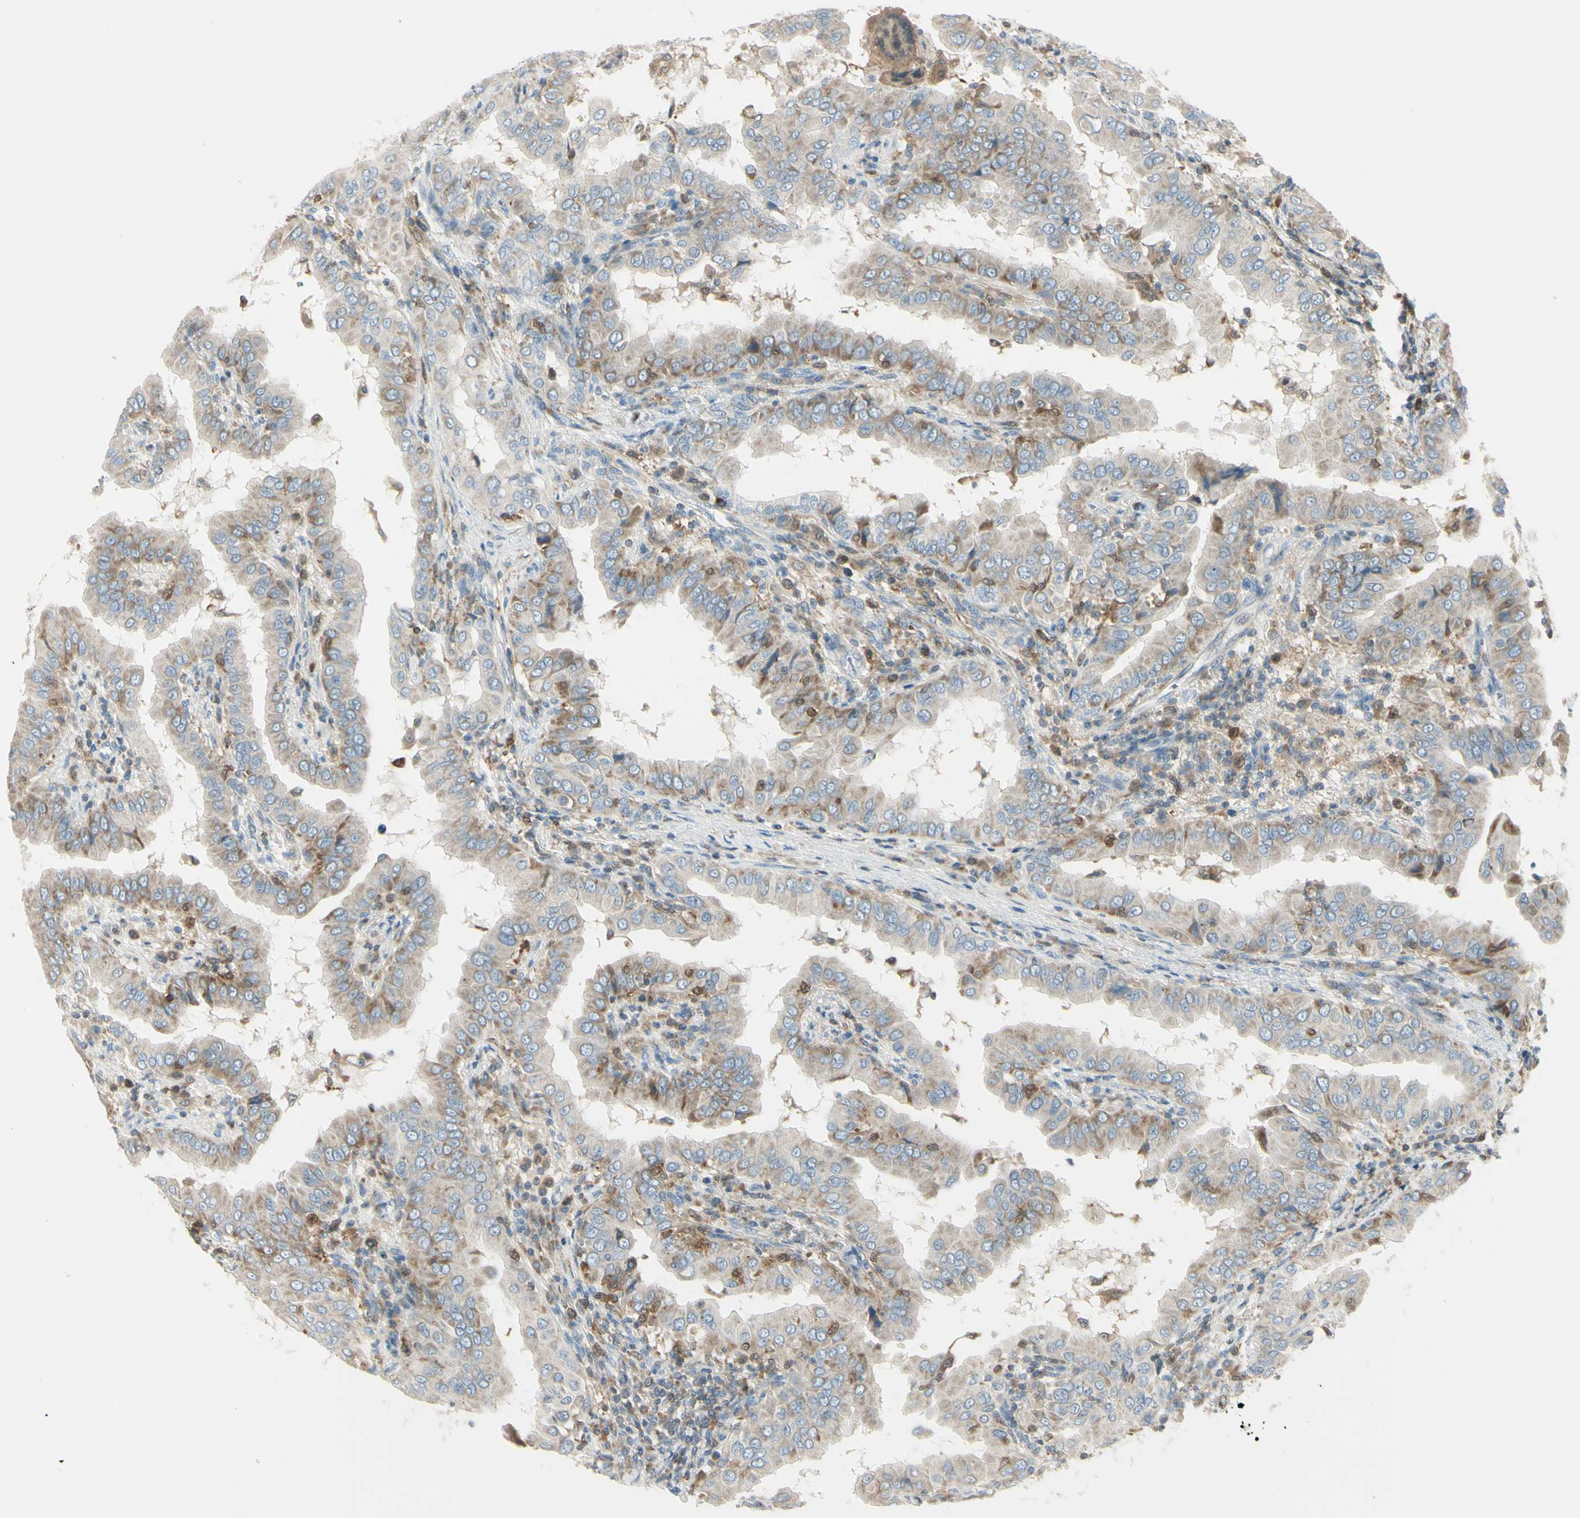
{"staining": {"intensity": "moderate", "quantity": ">75%", "location": "cytoplasmic/membranous"}, "tissue": "thyroid cancer", "cell_type": "Tumor cells", "image_type": "cancer", "snomed": [{"axis": "morphology", "description": "Papillary adenocarcinoma, NOS"}, {"axis": "topography", "description": "Thyroid gland"}], "caption": "Immunohistochemical staining of thyroid papillary adenocarcinoma displays medium levels of moderate cytoplasmic/membranous positivity in approximately >75% of tumor cells.", "gene": "CYRIB", "patient": {"sex": "male", "age": 33}}